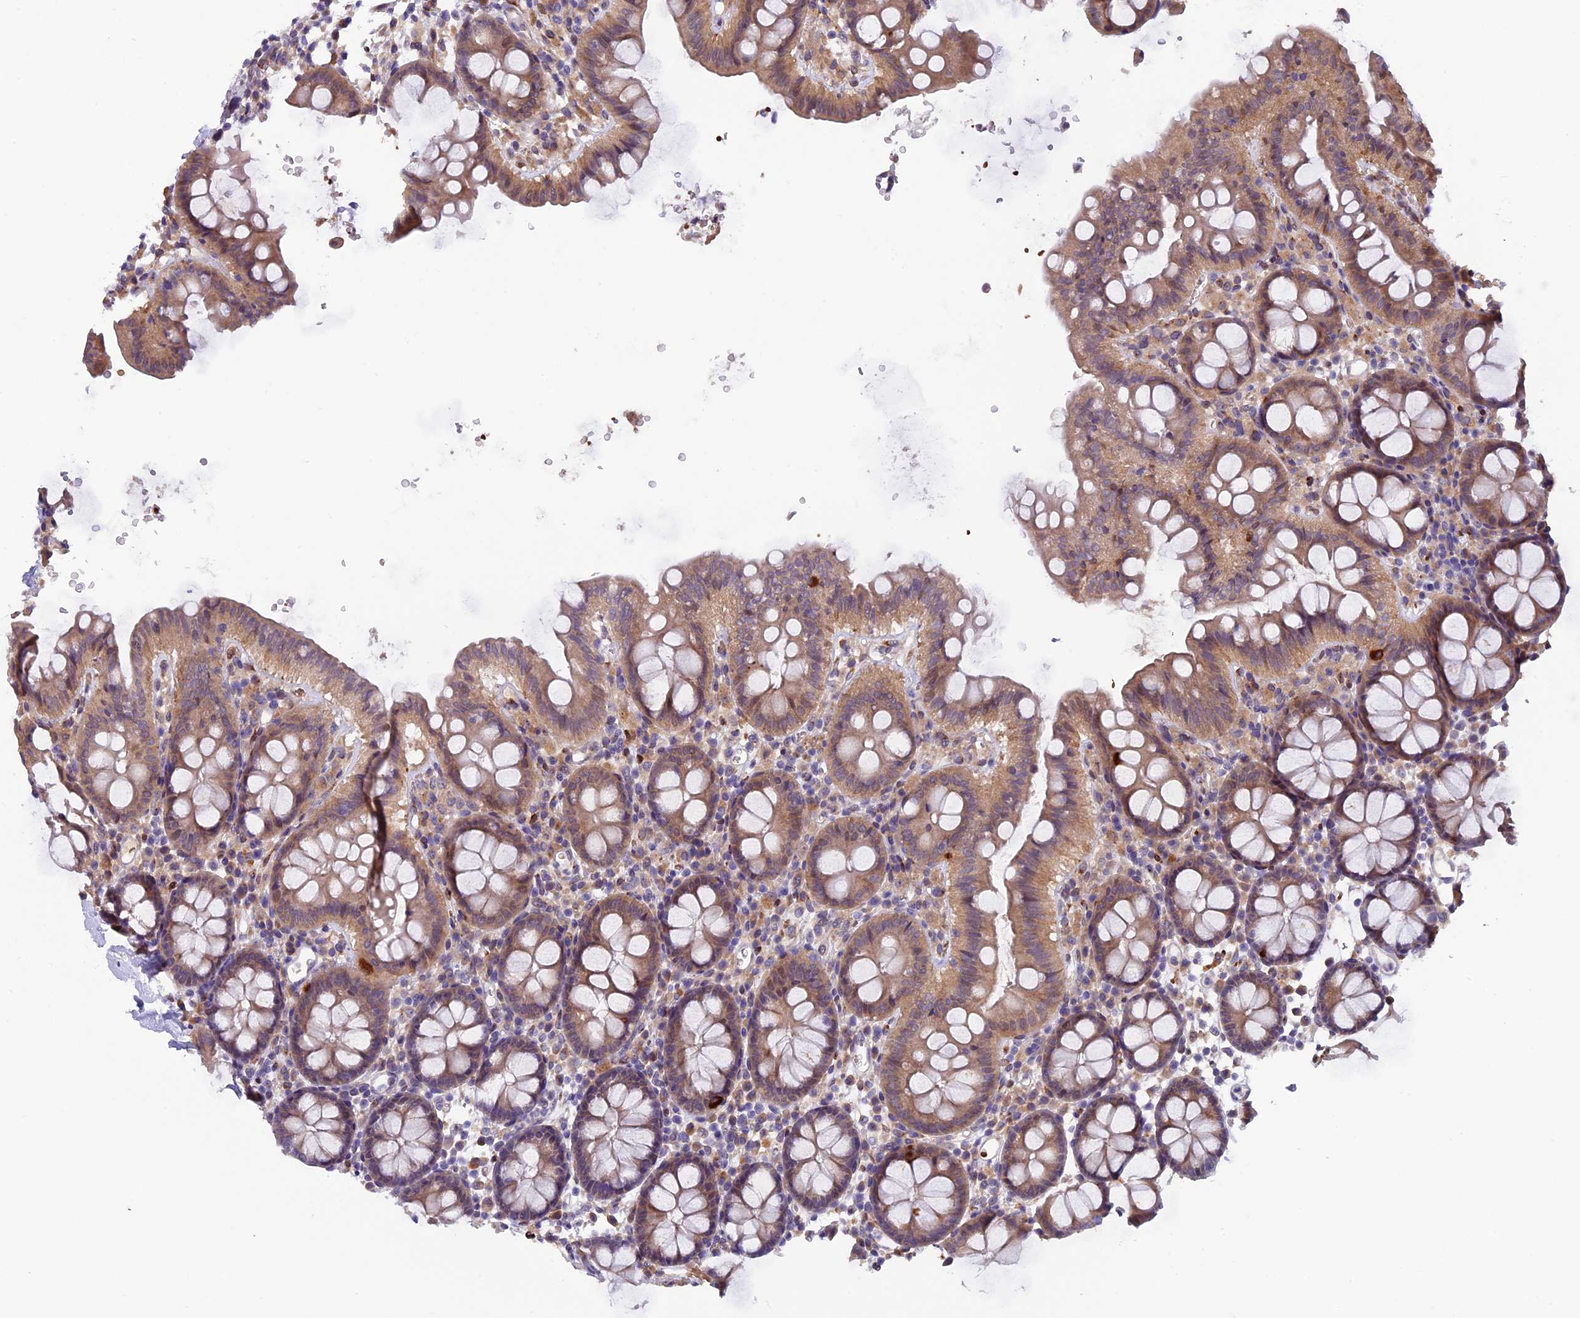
{"staining": {"intensity": "moderate", "quantity": "25%-75%", "location": "cytoplasmic/membranous"}, "tissue": "colon", "cell_type": "Glandular cells", "image_type": "normal", "snomed": [{"axis": "morphology", "description": "Normal tissue, NOS"}, {"axis": "topography", "description": "Colon"}], "caption": "Glandular cells reveal moderate cytoplasmic/membranous staining in approximately 25%-75% of cells in benign colon.", "gene": "CCDC9B", "patient": {"sex": "male", "age": 75}}